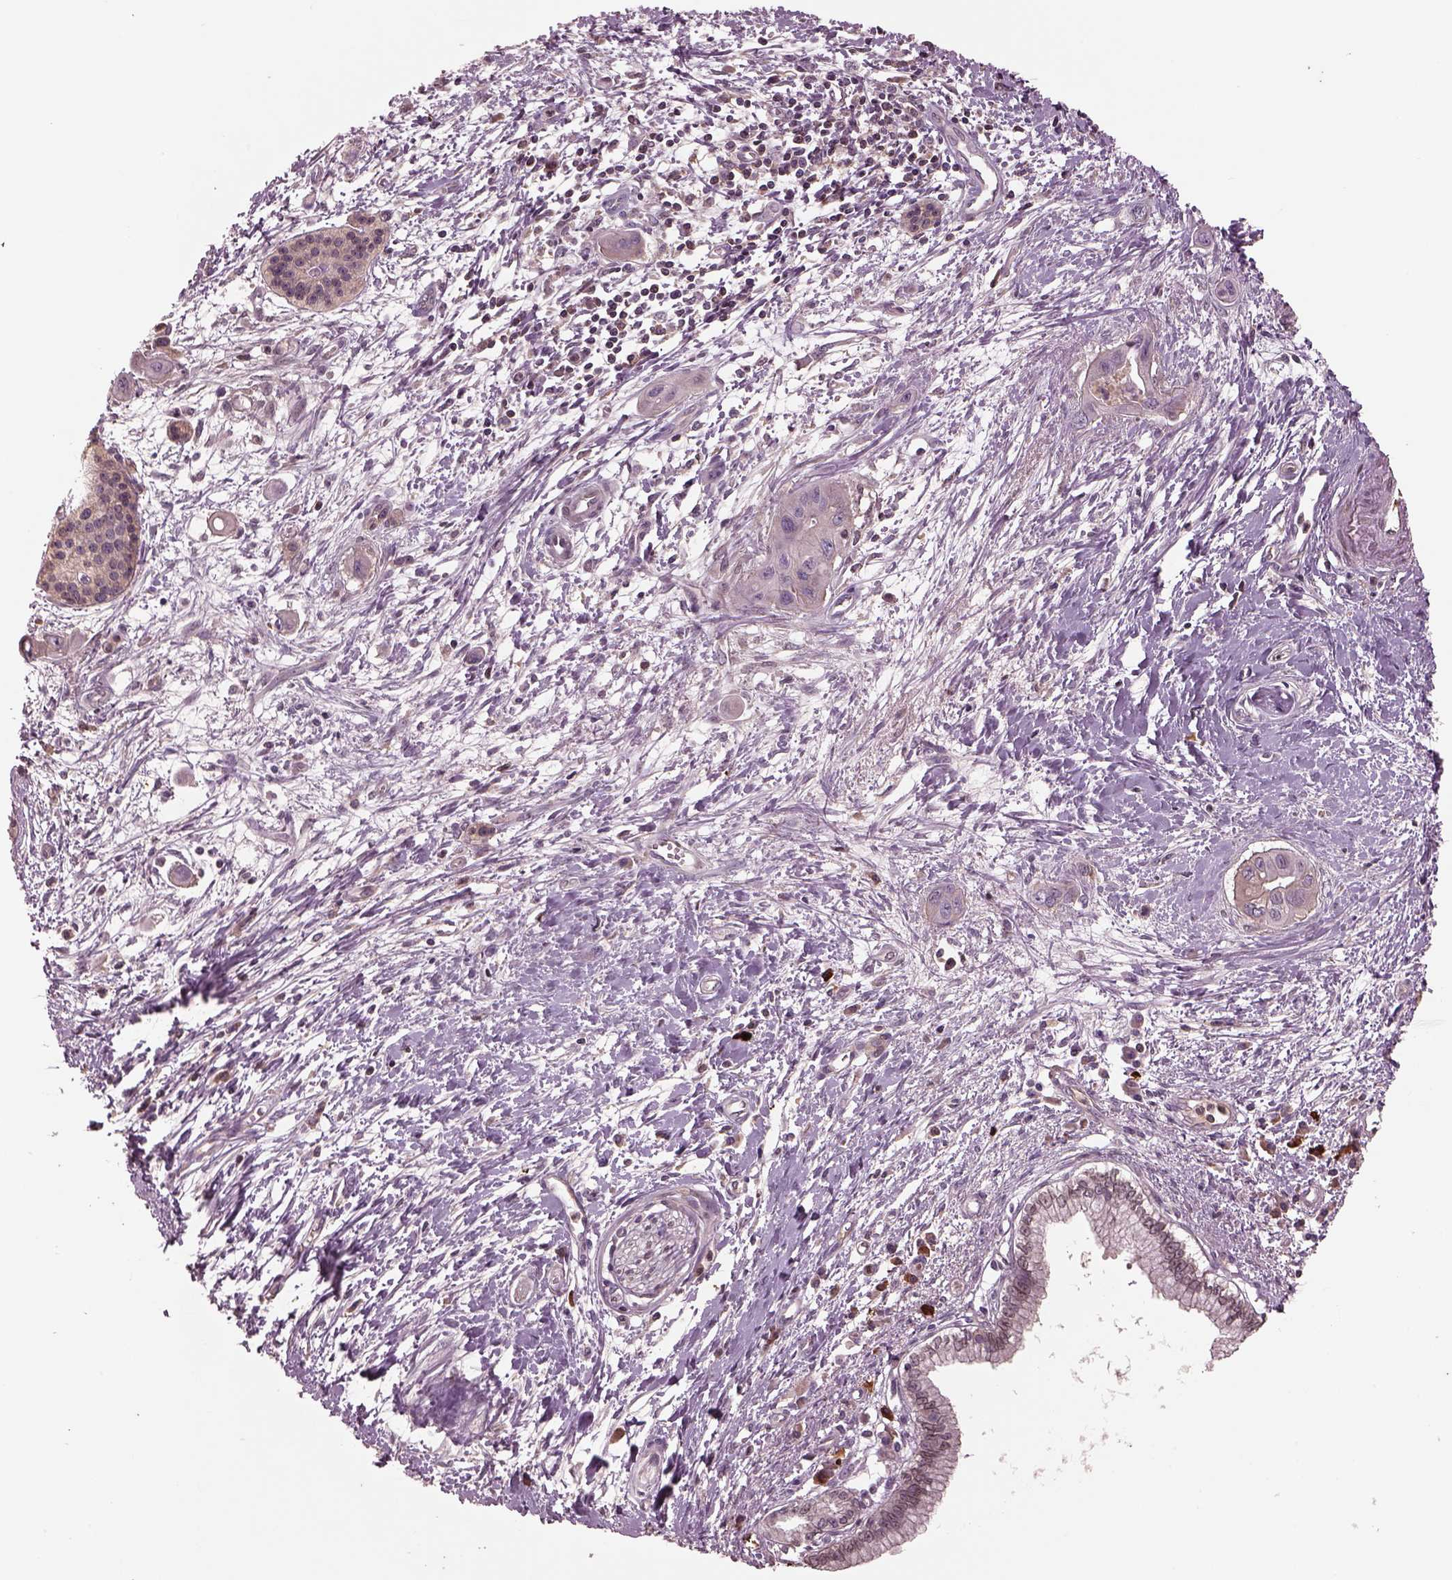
{"staining": {"intensity": "negative", "quantity": "none", "location": "none"}, "tissue": "pancreatic cancer", "cell_type": "Tumor cells", "image_type": "cancer", "snomed": [{"axis": "morphology", "description": "Adenocarcinoma, NOS"}, {"axis": "topography", "description": "Pancreas"}], "caption": "The immunohistochemistry histopathology image has no significant positivity in tumor cells of adenocarcinoma (pancreatic) tissue.", "gene": "PTX4", "patient": {"sex": "male", "age": 60}}